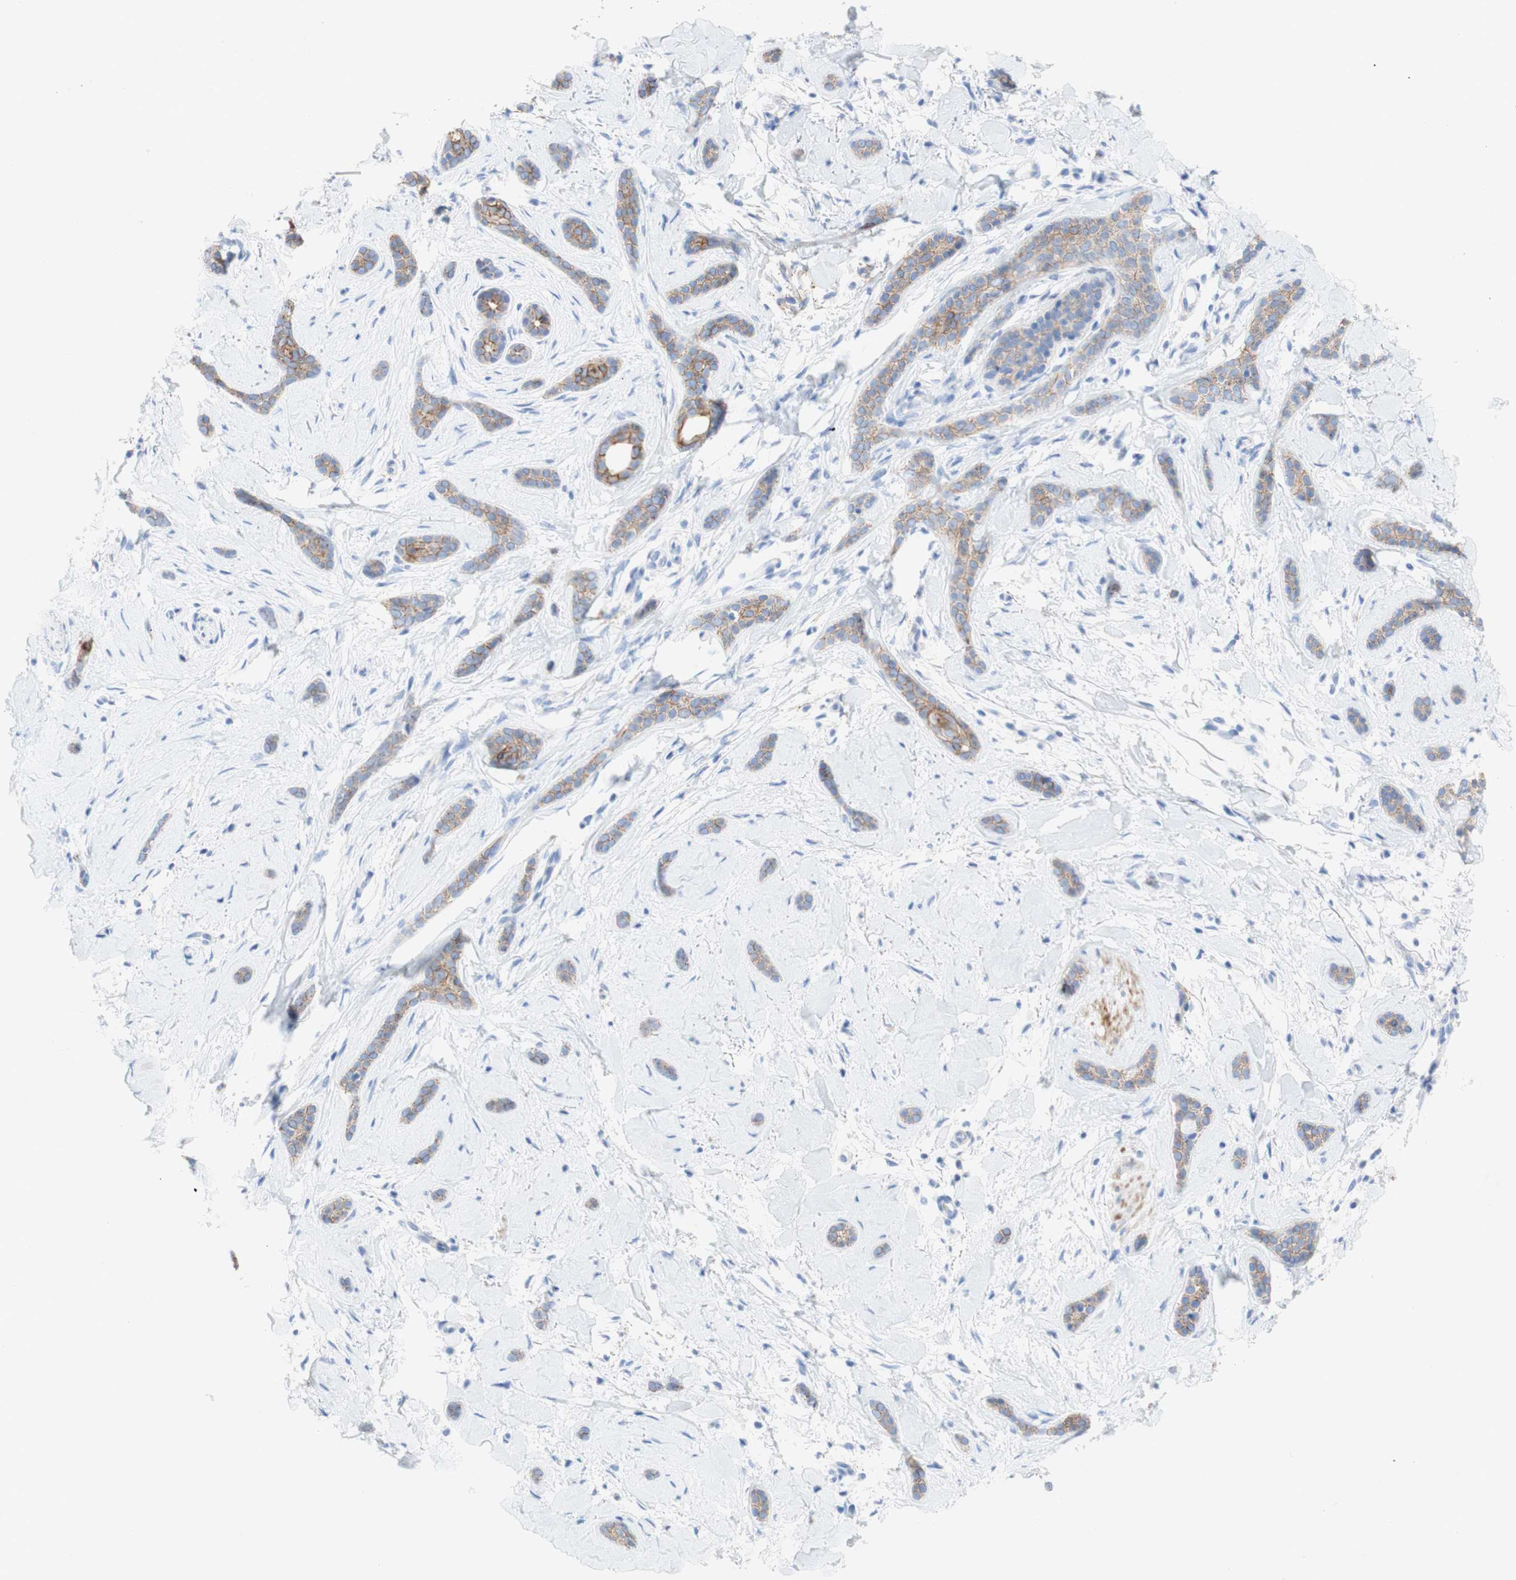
{"staining": {"intensity": "moderate", "quantity": ">75%", "location": "cytoplasmic/membranous"}, "tissue": "skin cancer", "cell_type": "Tumor cells", "image_type": "cancer", "snomed": [{"axis": "morphology", "description": "Basal cell carcinoma"}, {"axis": "morphology", "description": "Adnexal tumor, benign"}, {"axis": "topography", "description": "Skin"}], "caption": "Protein staining by immunohistochemistry (IHC) shows moderate cytoplasmic/membranous expression in about >75% of tumor cells in basal cell carcinoma (skin).", "gene": "DSC2", "patient": {"sex": "female", "age": 42}}